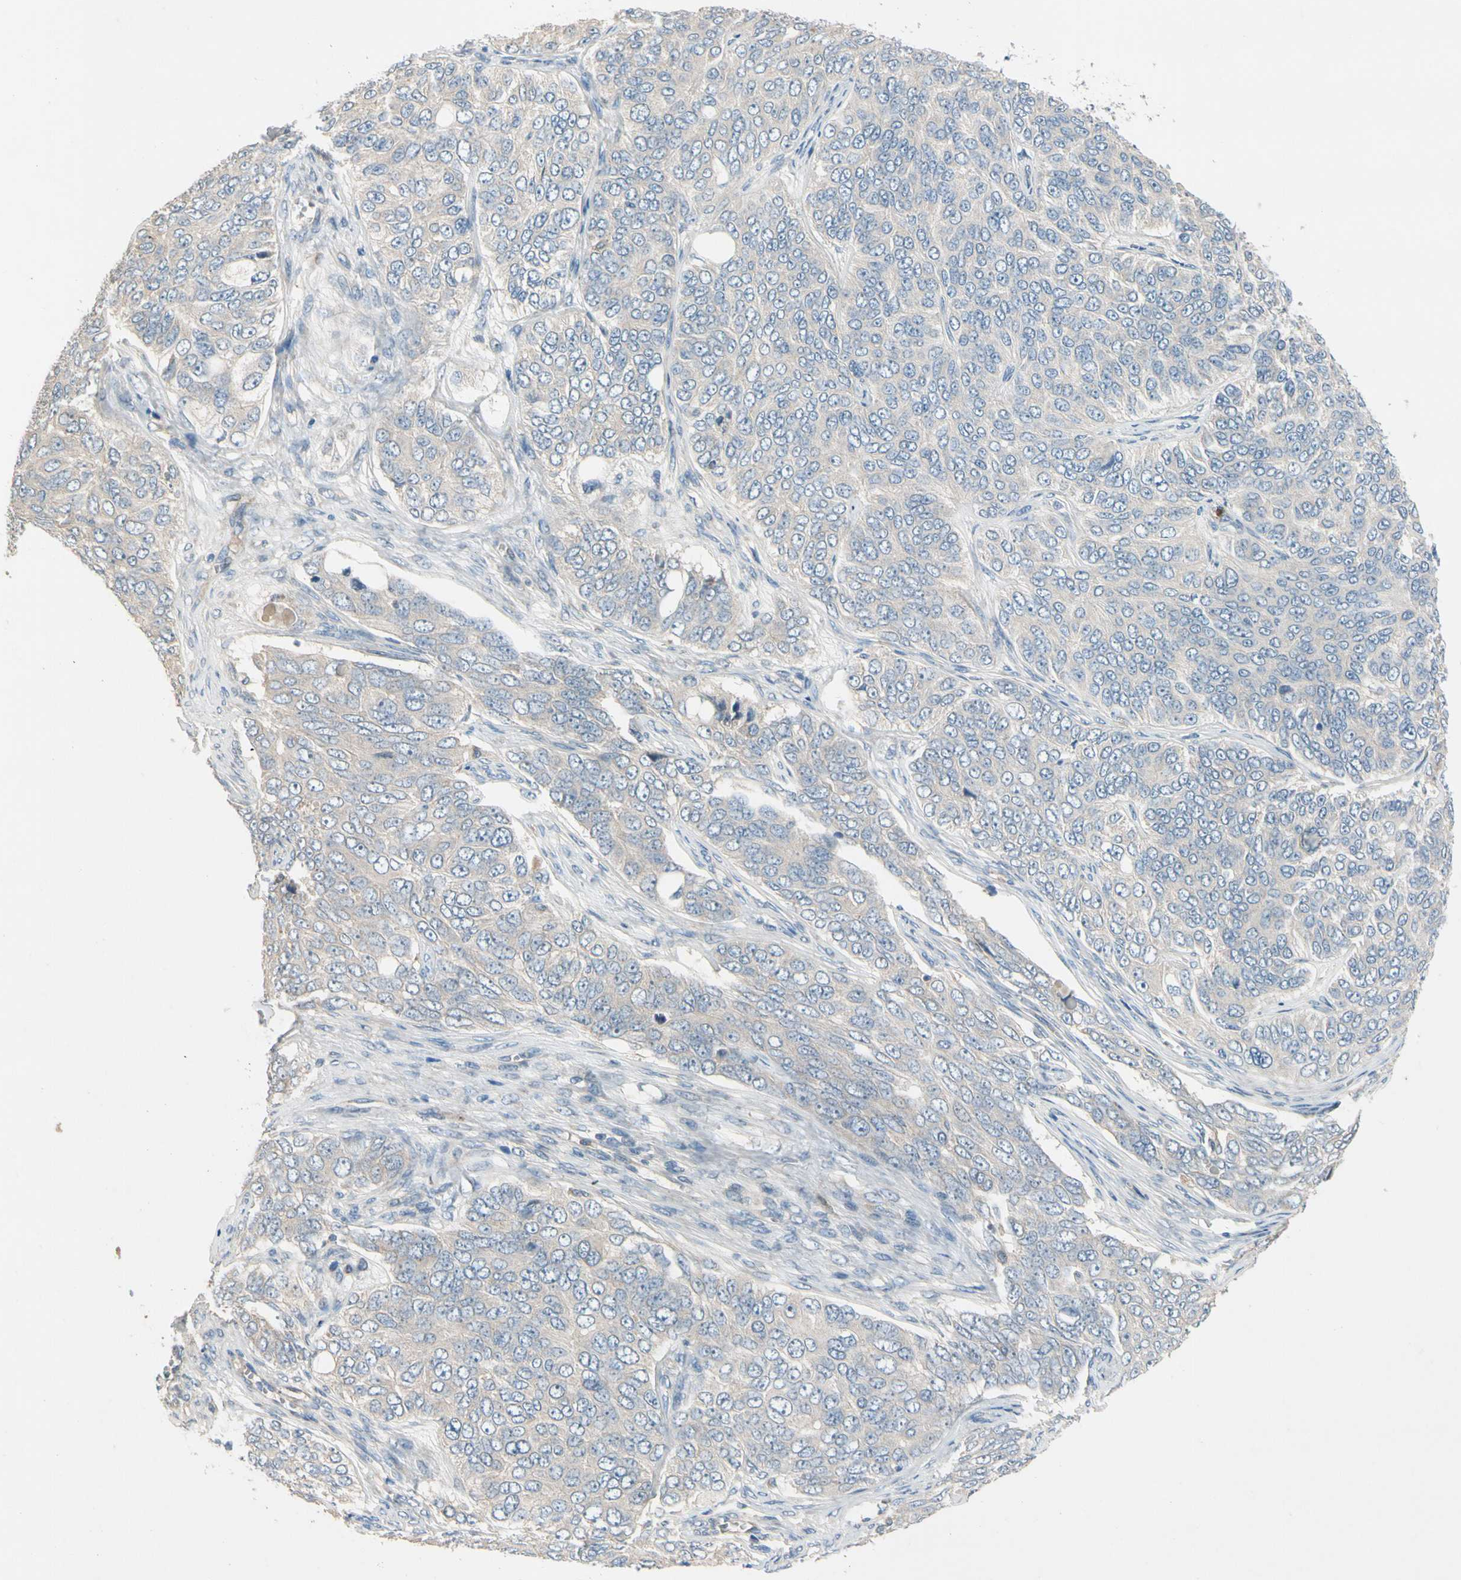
{"staining": {"intensity": "negative", "quantity": "none", "location": "none"}, "tissue": "ovarian cancer", "cell_type": "Tumor cells", "image_type": "cancer", "snomed": [{"axis": "morphology", "description": "Carcinoma, endometroid"}, {"axis": "topography", "description": "Ovary"}], "caption": "DAB immunohistochemical staining of human ovarian endometroid carcinoma displays no significant expression in tumor cells.", "gene": "SIGLEC5", "patient": {"sex": "female", "age": 51}}